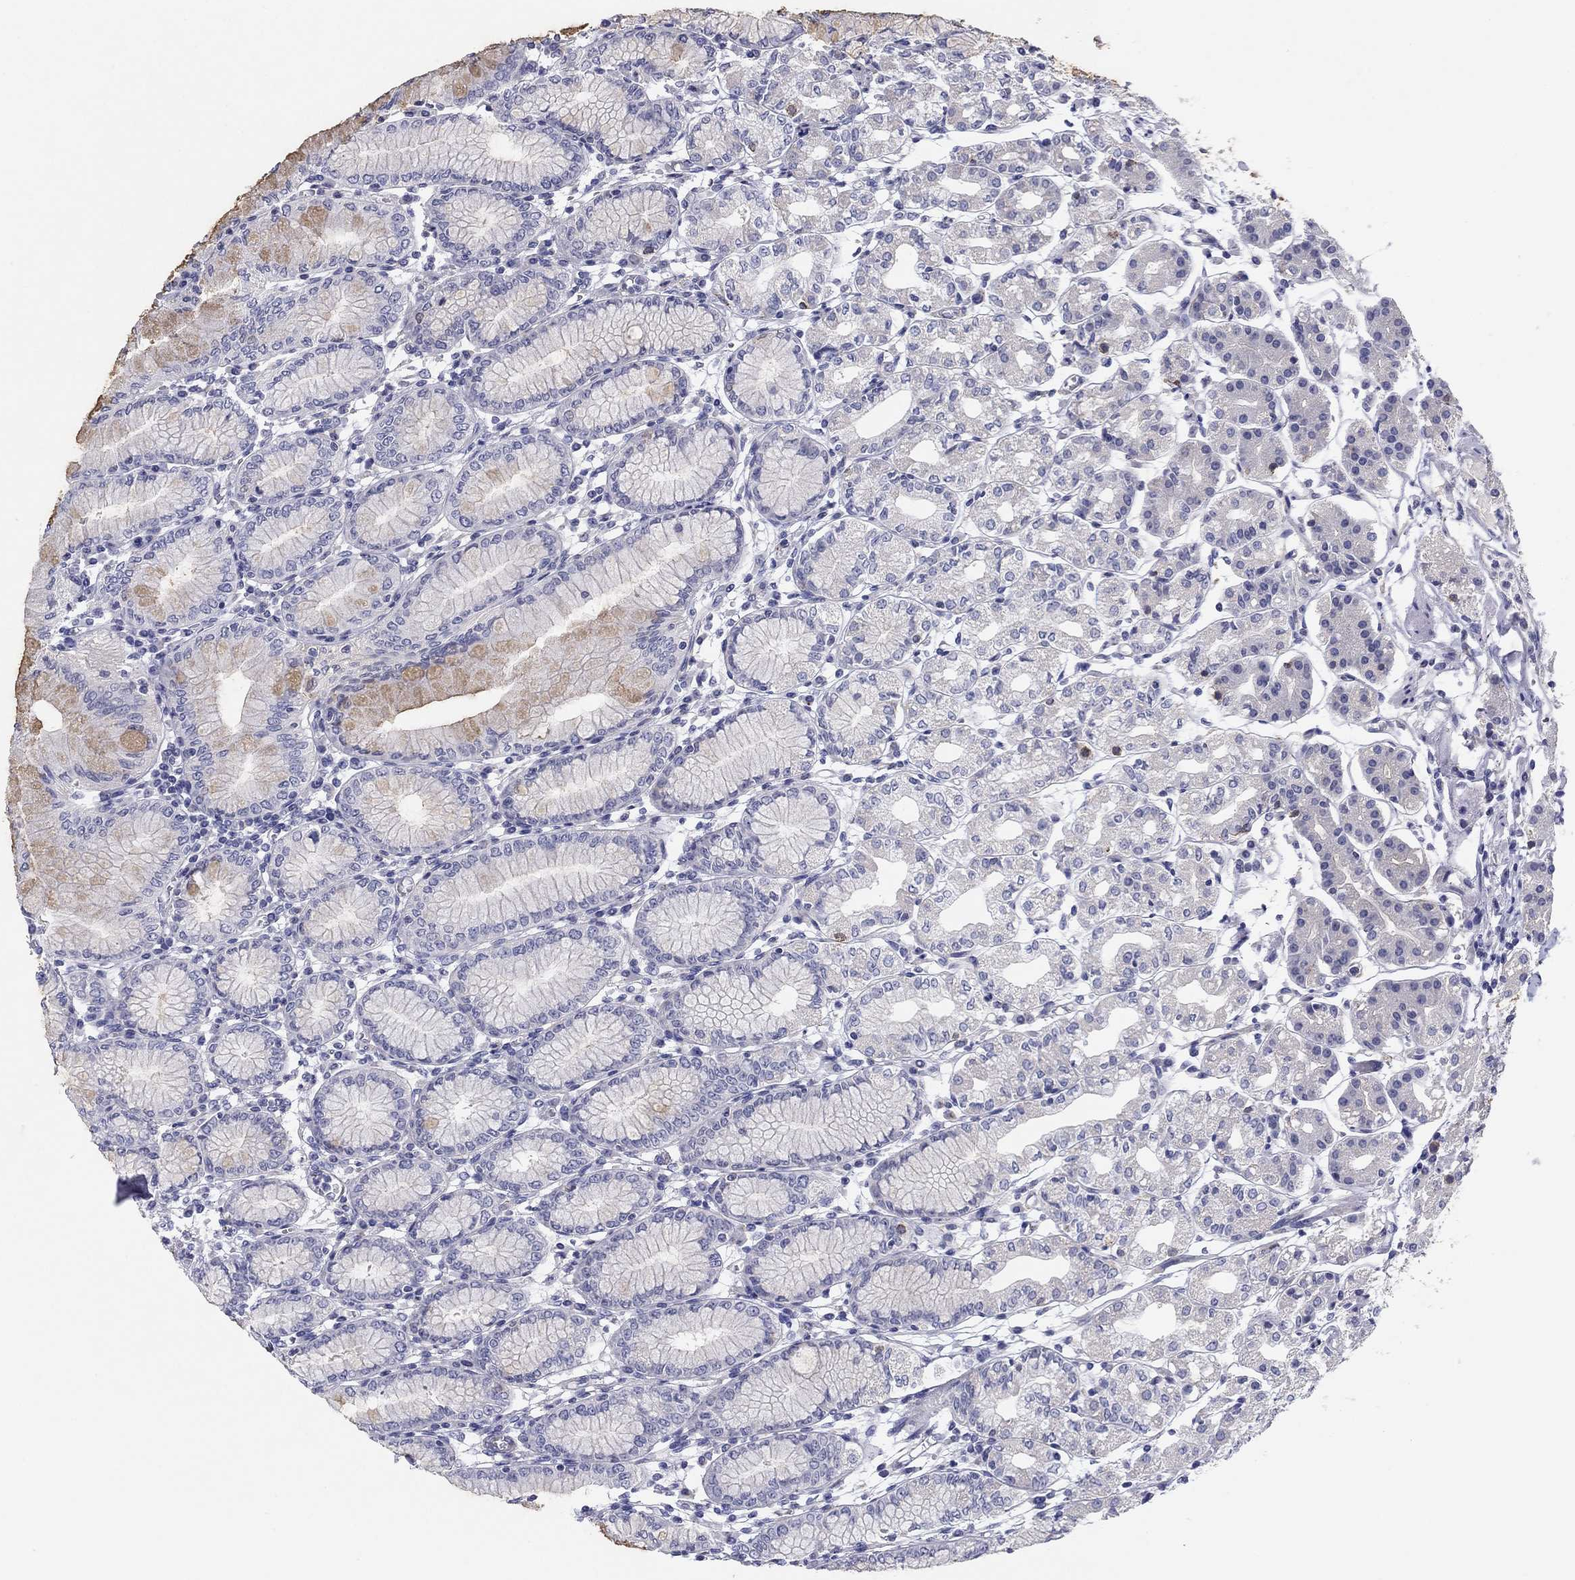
{"staining": {"intensity": "moderate", "quantity": "<25%", "location": "cytoplasmic/membranous"}, "tissue": "stomach", "cell_type": "Glandular cells", "image_type": "normal", "snomed": [{"axis": "morphology", "description": "Normal tissue, NOS"}, {"axis": "topography", "description": "Skeletal muscle"}, {"axis": "topography", "description": "Stomach"}], "caption": "Immunohistochemical staining of benign stomach shows low levels of moderate cytoplasmic/membranous positivity in approximately <25% of glandular cells.", "gene": "SEPTIN3", "patient": {"sex": "female", "age": 57}}